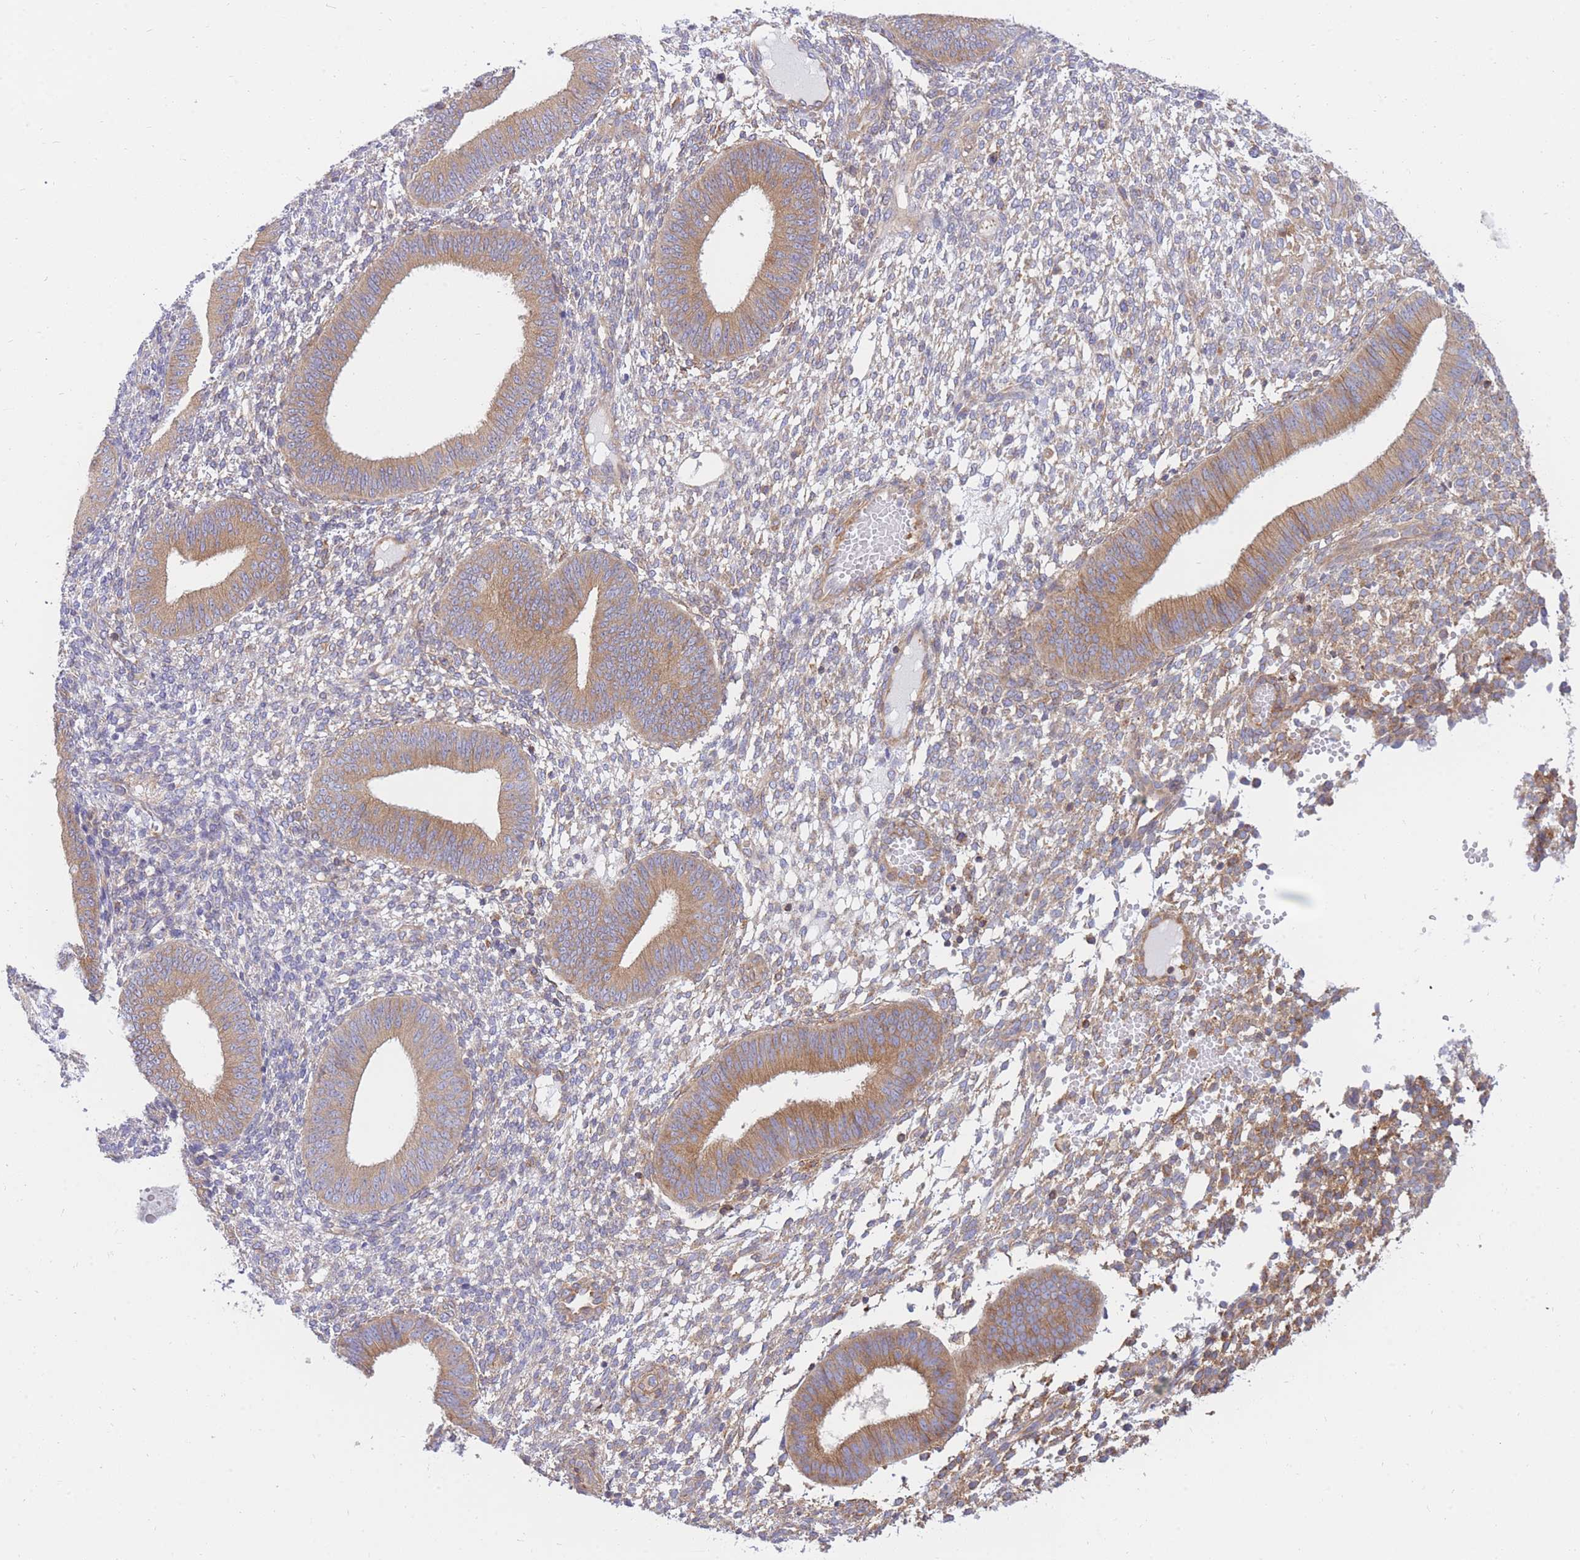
{"staining": {"intensity": "moderate", "quantity": "<25%", "location": "cytoplasmic/membranous"}, "tissue": "endometrium", "cell_type": "Cells in endometrial stroma", "image_type": "normal", "snomed": [{"axis": "morphology", "description": "Normal tissue, NOS"}, {"axis": "topography", "description": "Endometrium"}], "caption": "High-power microscopy captured an immunohistochemistry (IHC) micrograph of benign endometrium, revealing moderate cytoplasmic/membranous positivity in about <25% of cells in endometrial stroma.", "gene": "REM1", "patient": {"sex": "female", "age": 49}}